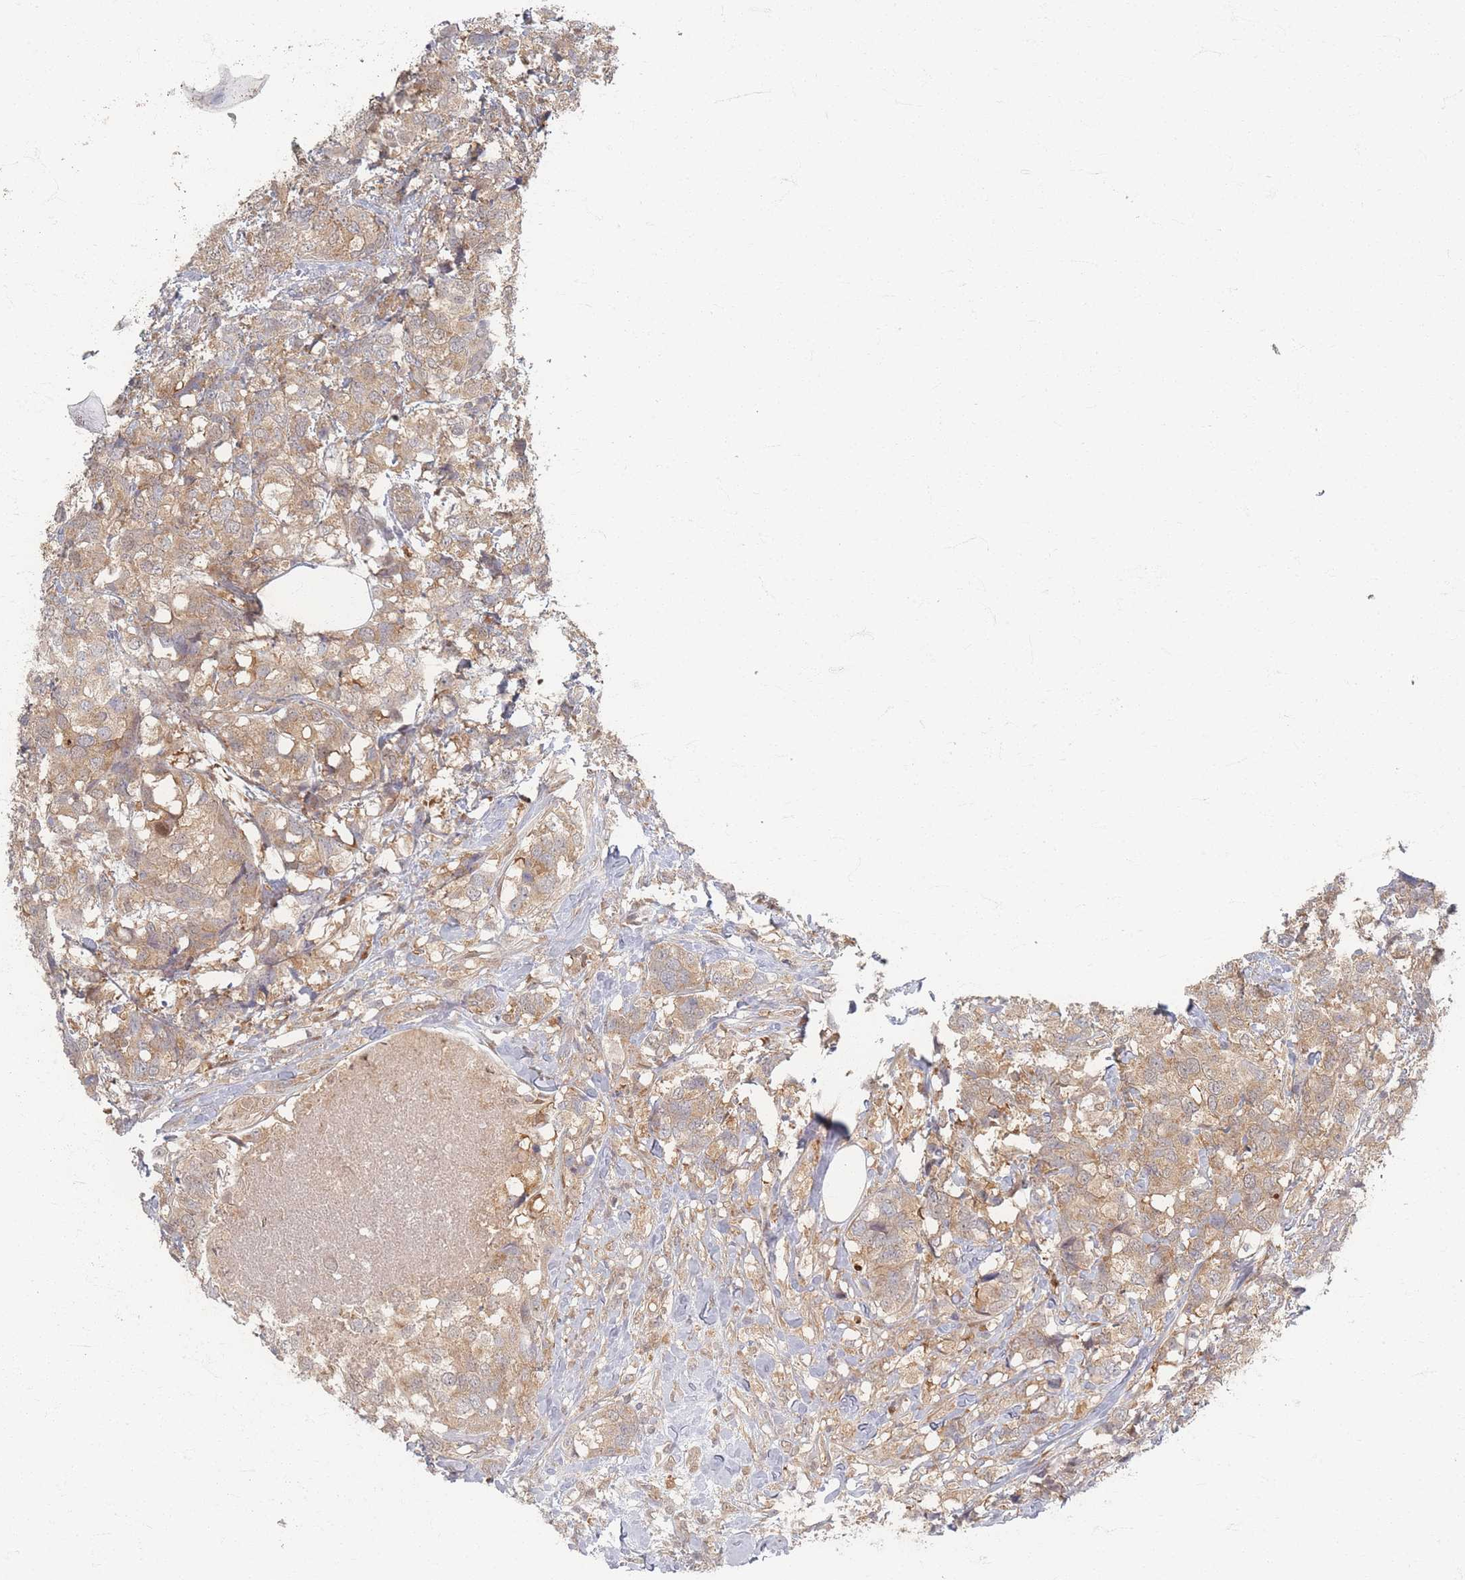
{"staining": {"intensity": "moderate", "quantity": ">75%", "location": "cytoplasmic/membranous"}, "tissue": "breast cancer", "cell_type": "Tumor cells", "image_type": "cancer", "snomed": [{"axis": "morphology", "description": "Lobular carcinoma"}, {"axis": "topography", "description": "Breast"}], "caption": "A medium amount of moderate cytoplasmic/membranous expression is identified in approximately >75% of tumor cells in breast cancer (lobular carcinoma) tissue. (Brightfield microscopy of DAB IHC at high magnification).", "gene": "PSMD9", "patient": {"sex": "female", "age": 59}}